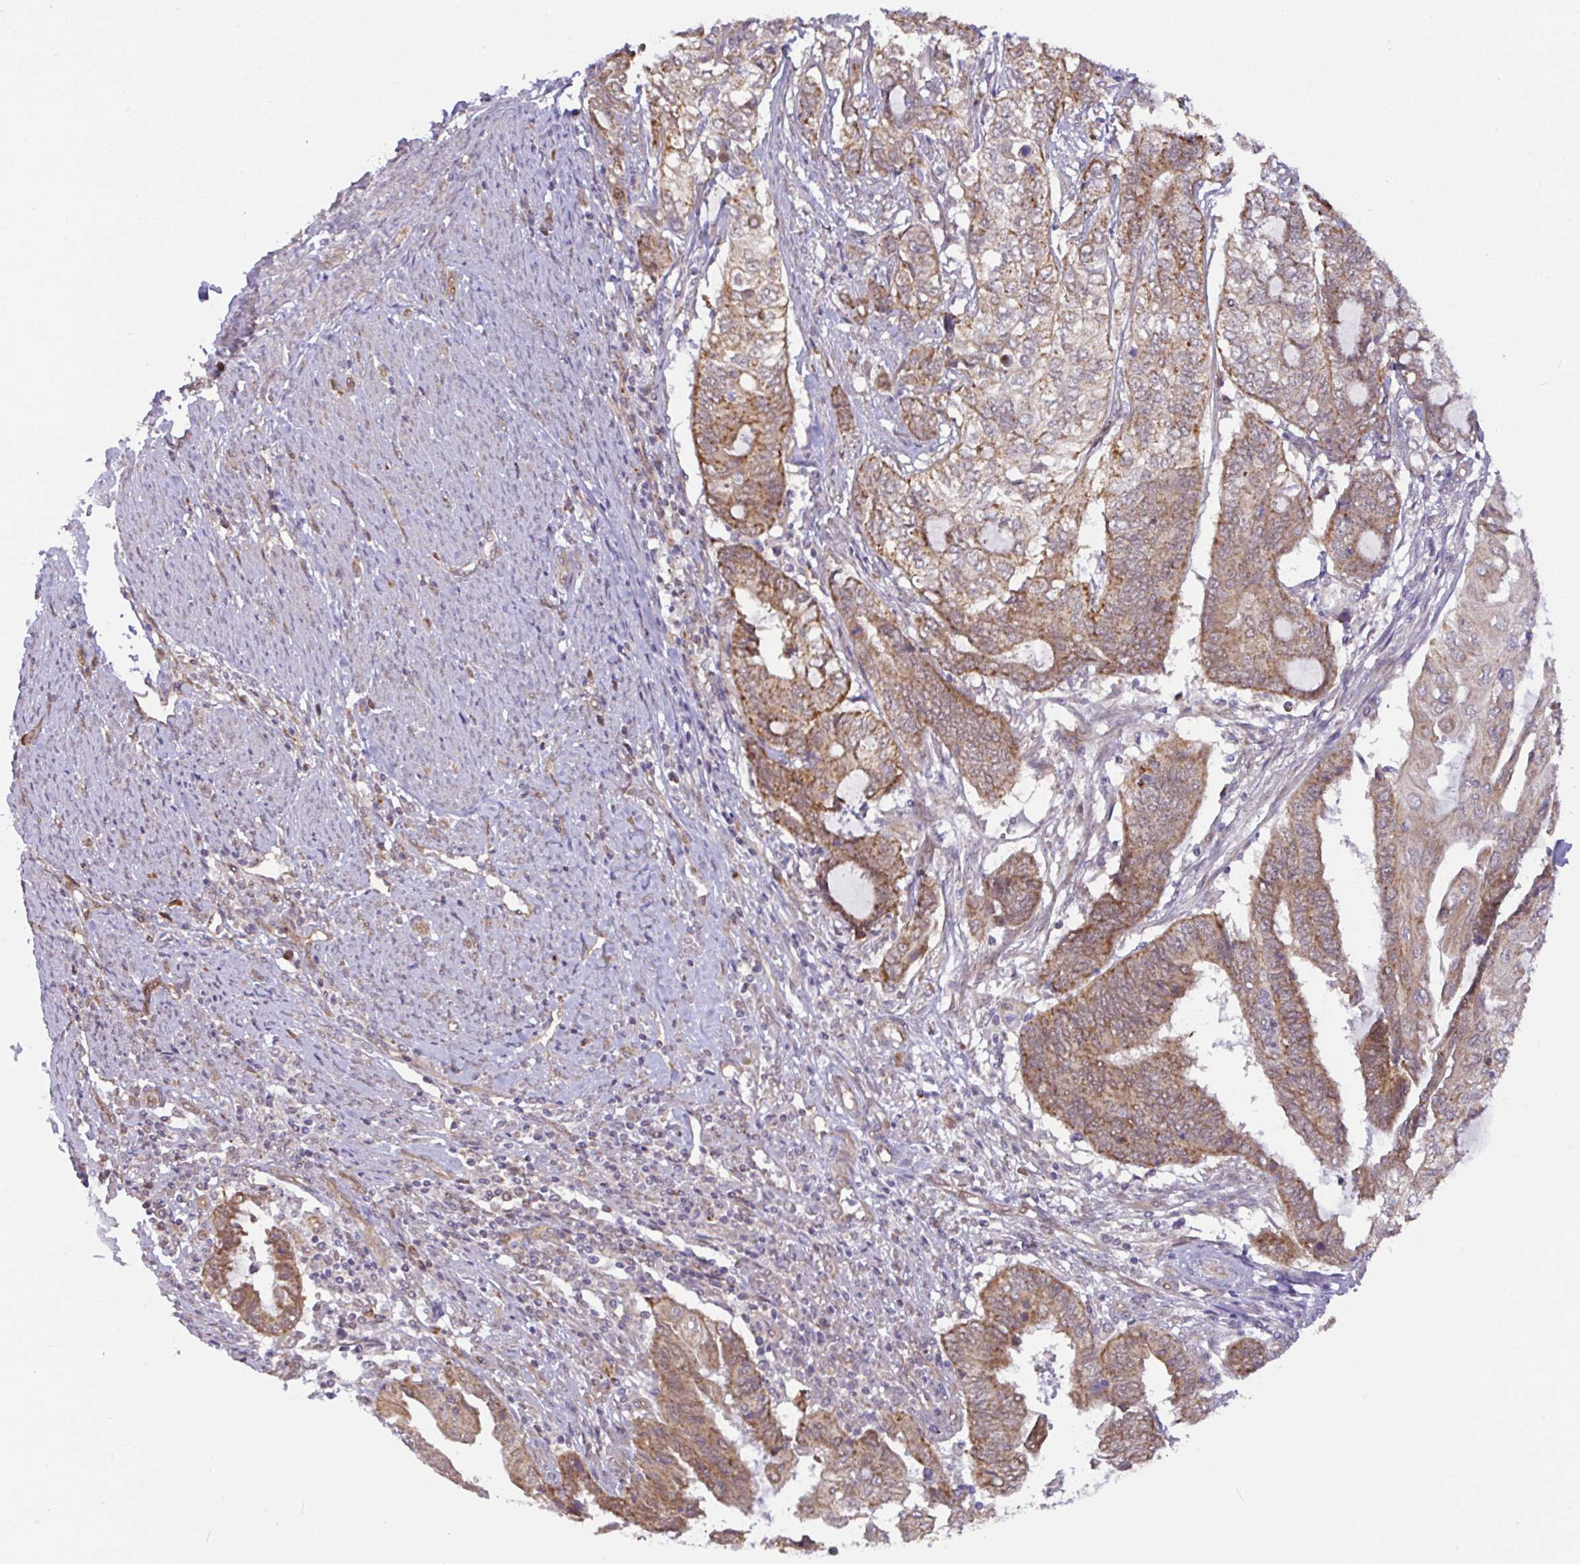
{"staining": {"intensity": "moderate", "quantity": ">75%", "location": "cytoplasmic/membranous"}, "tissue": "endometrial cancer", "cell_type": "Tumor cells", "image_type": "cancer", "snomed": [{"axis": "morphology", "description": "Adenocarcinoma, NOS"}, {"axis": "topography", "description": "Uterus"}, {"axis": "topography", "description": "Endometrium"}], "caption": "Moderate cytoplasmic/membranous protein expression is seen in approximately >75% of tumor cells in adenocarcinoma (endometrial). Using DAB (3,3'-diaminobenzidine) (brown) and hematoxylin (blue) stains, captured at high magnification using brightfield microscopy.", "gene": "DLEU7", "patient": {"sex": "female", "age": 70}}